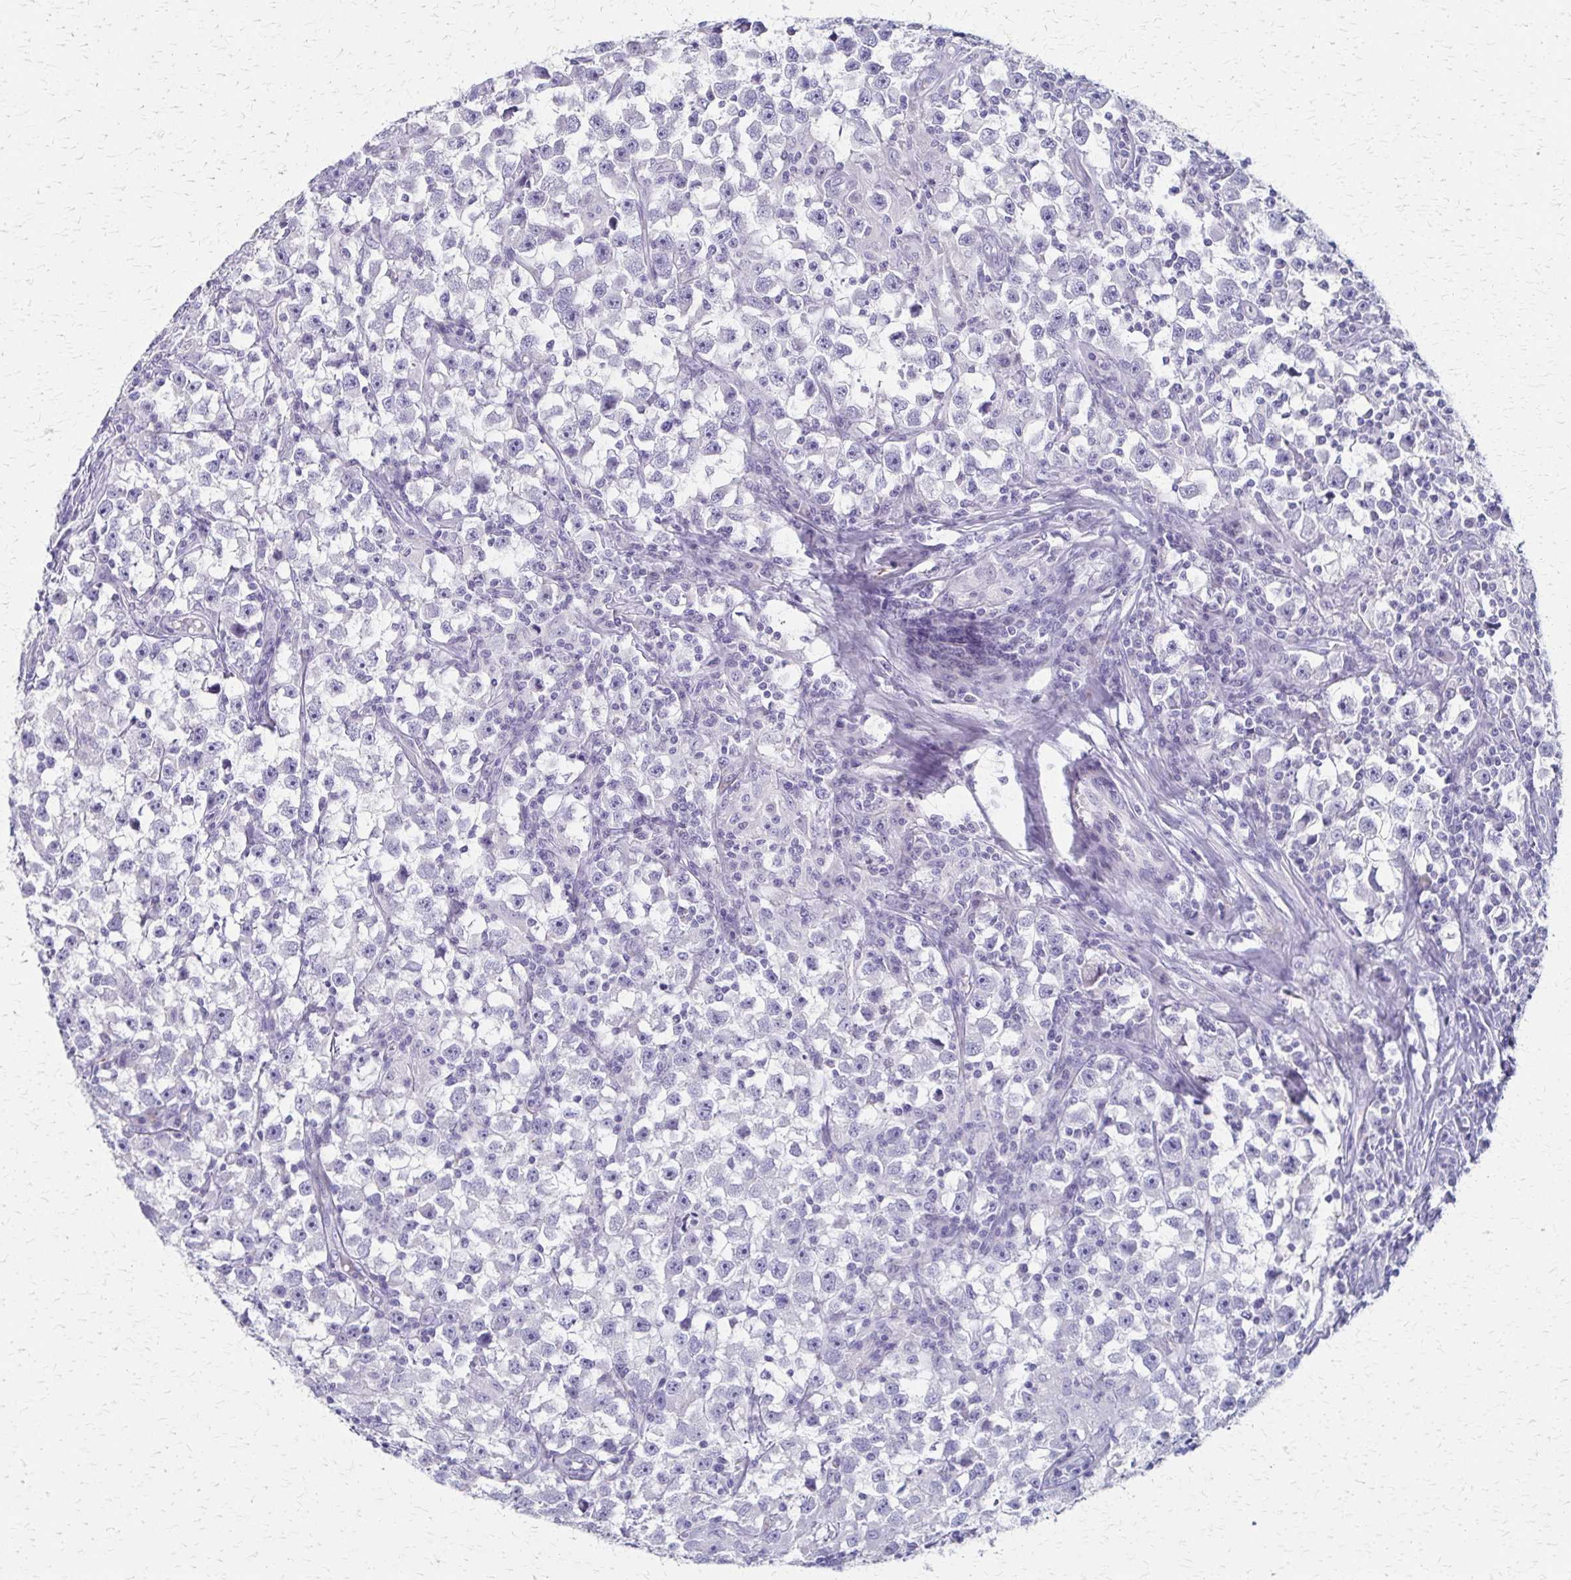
{"staining": {"intensity": "negative", "quantity": "none", "location": "none"}, "tissue": "testis cancer", "cell_type": "Tumor cells", "image_type": "cancer", "snomed": [{"axis": "morphology", "description": "Seminoma, NOS"}, {"axis": "topography", "description": "Testis"}], "caption": "DAB (3,3'-diaminobenzidine) immunohistochemical staining of human testis cancer displays no significant staining in tumor cells.", "gene": "ZSCAN5B", "patient": {"sex": "male", "age": 33}}